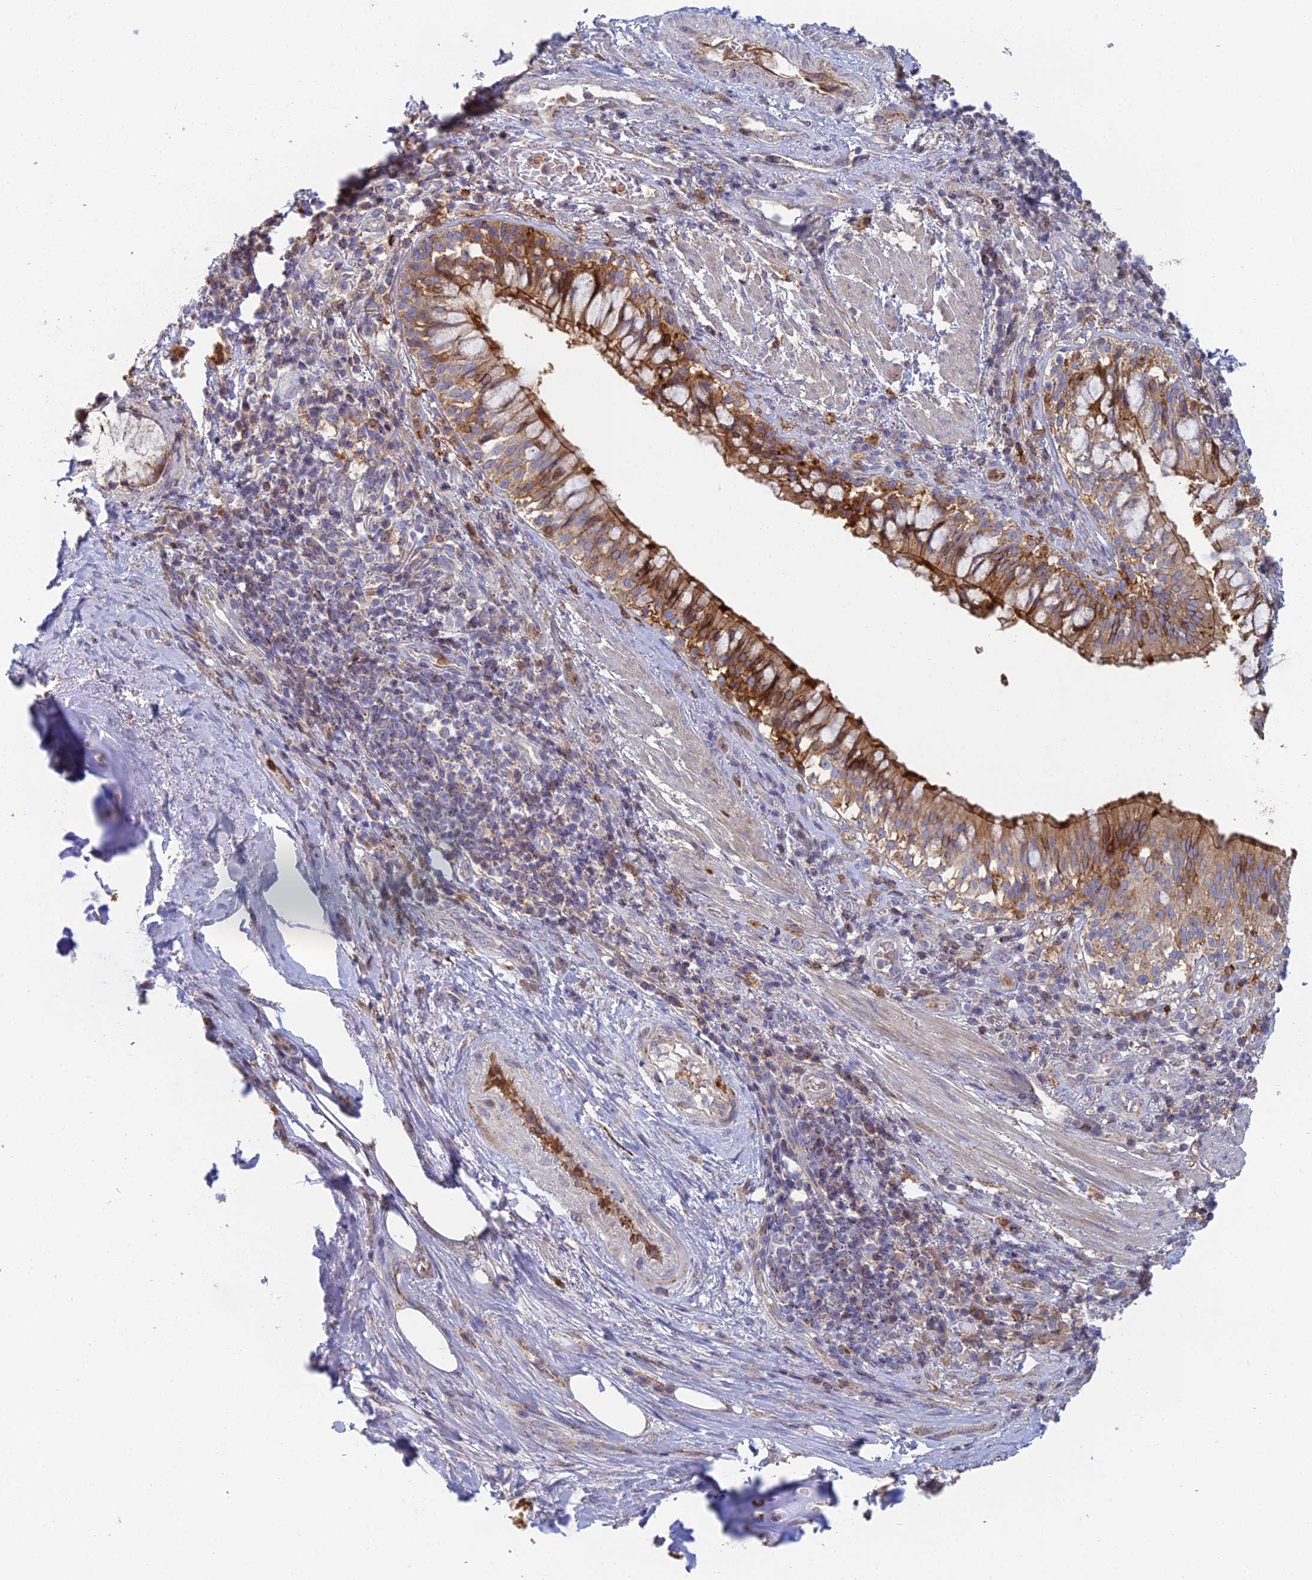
{"staining": {"intensity": "negative", "quantity": "none", "location": "none"}, "tissue": "adipose tissue", "cell_type": "Adipocytes", "image_type": "normal", "snomed": [{"axis": "morphology", "description": "Normal tissue, NOS"}, {"axis": "morphology", "description": "Squamous cell carcinoma, NOS"}, {"axis": "topography", "description": "Bronchus"}, {"axis": "topography", "description": "Lung"}], "caption": "Adipose tissue stained for a protein using IHC demonstrates no staining adipocytes.", "gene": "IFTAP", "patient": {"sex": "male", "age": 64}}